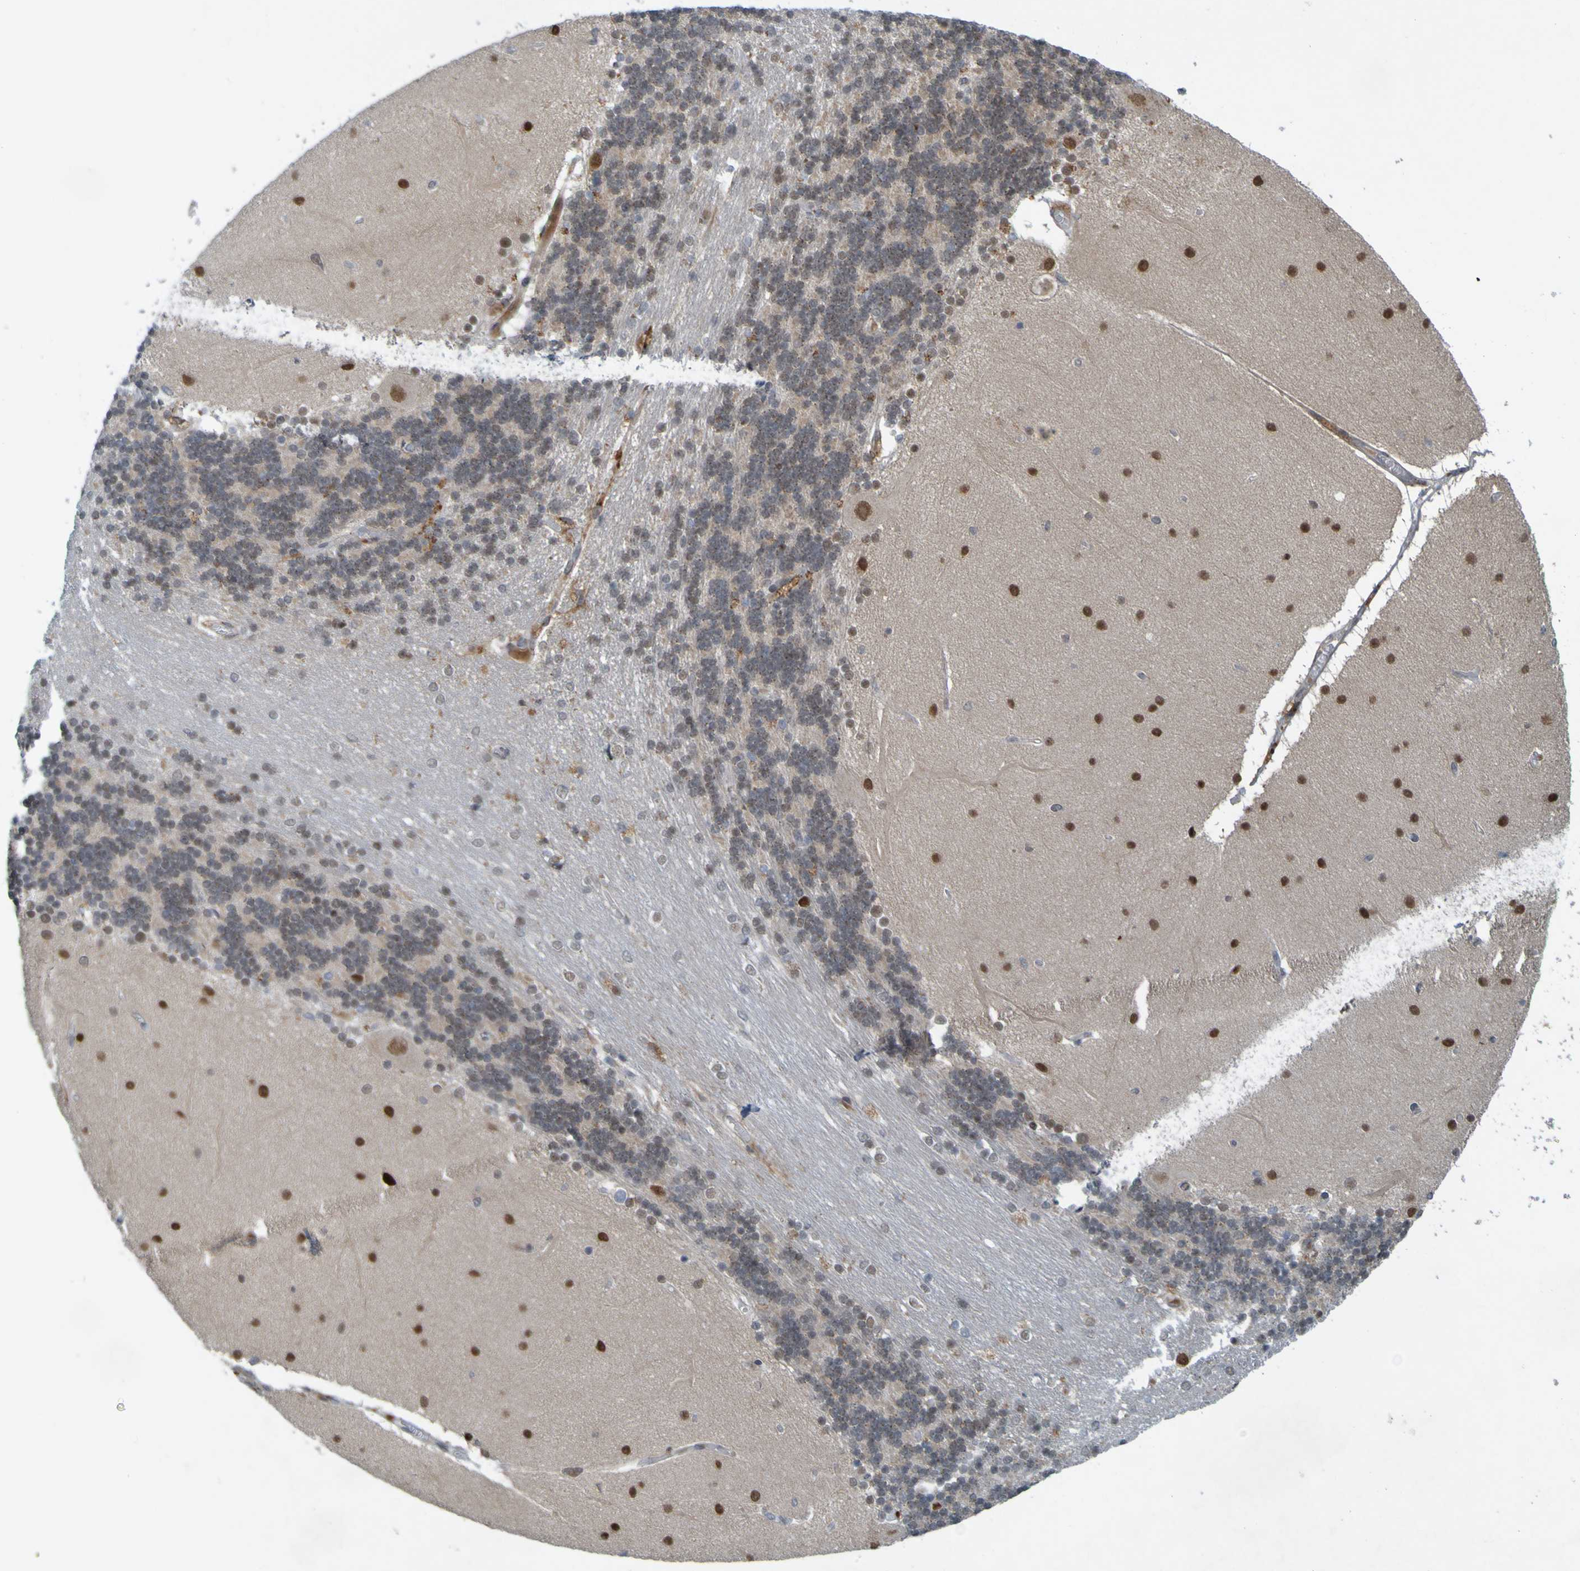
{"staining": {"intensity": "moderate", "quantity": "25%-75%", "location": "nuclear"}, "tissue": "cerebellum", "cell_type": "Cells in granular layer", "image_type": "normal", "snomed": [{"axis": "morphology", "description": "Normal tissue, NOS"}, {"axis": "topography", "description": "Cerebellum"}], "caption": "High-magnification brightfield microscopy of normal cerebellum stained with DAB (3,3'-diaminobenzidine) (brown) and counterstained with hematoxylin (blue). cells in granular layer exhibit moderate nuclear expression is appreciated in approximately25%-75% of cells.", "gene": "MCPH1", "patient": {"sex": "female", "age": 54}}